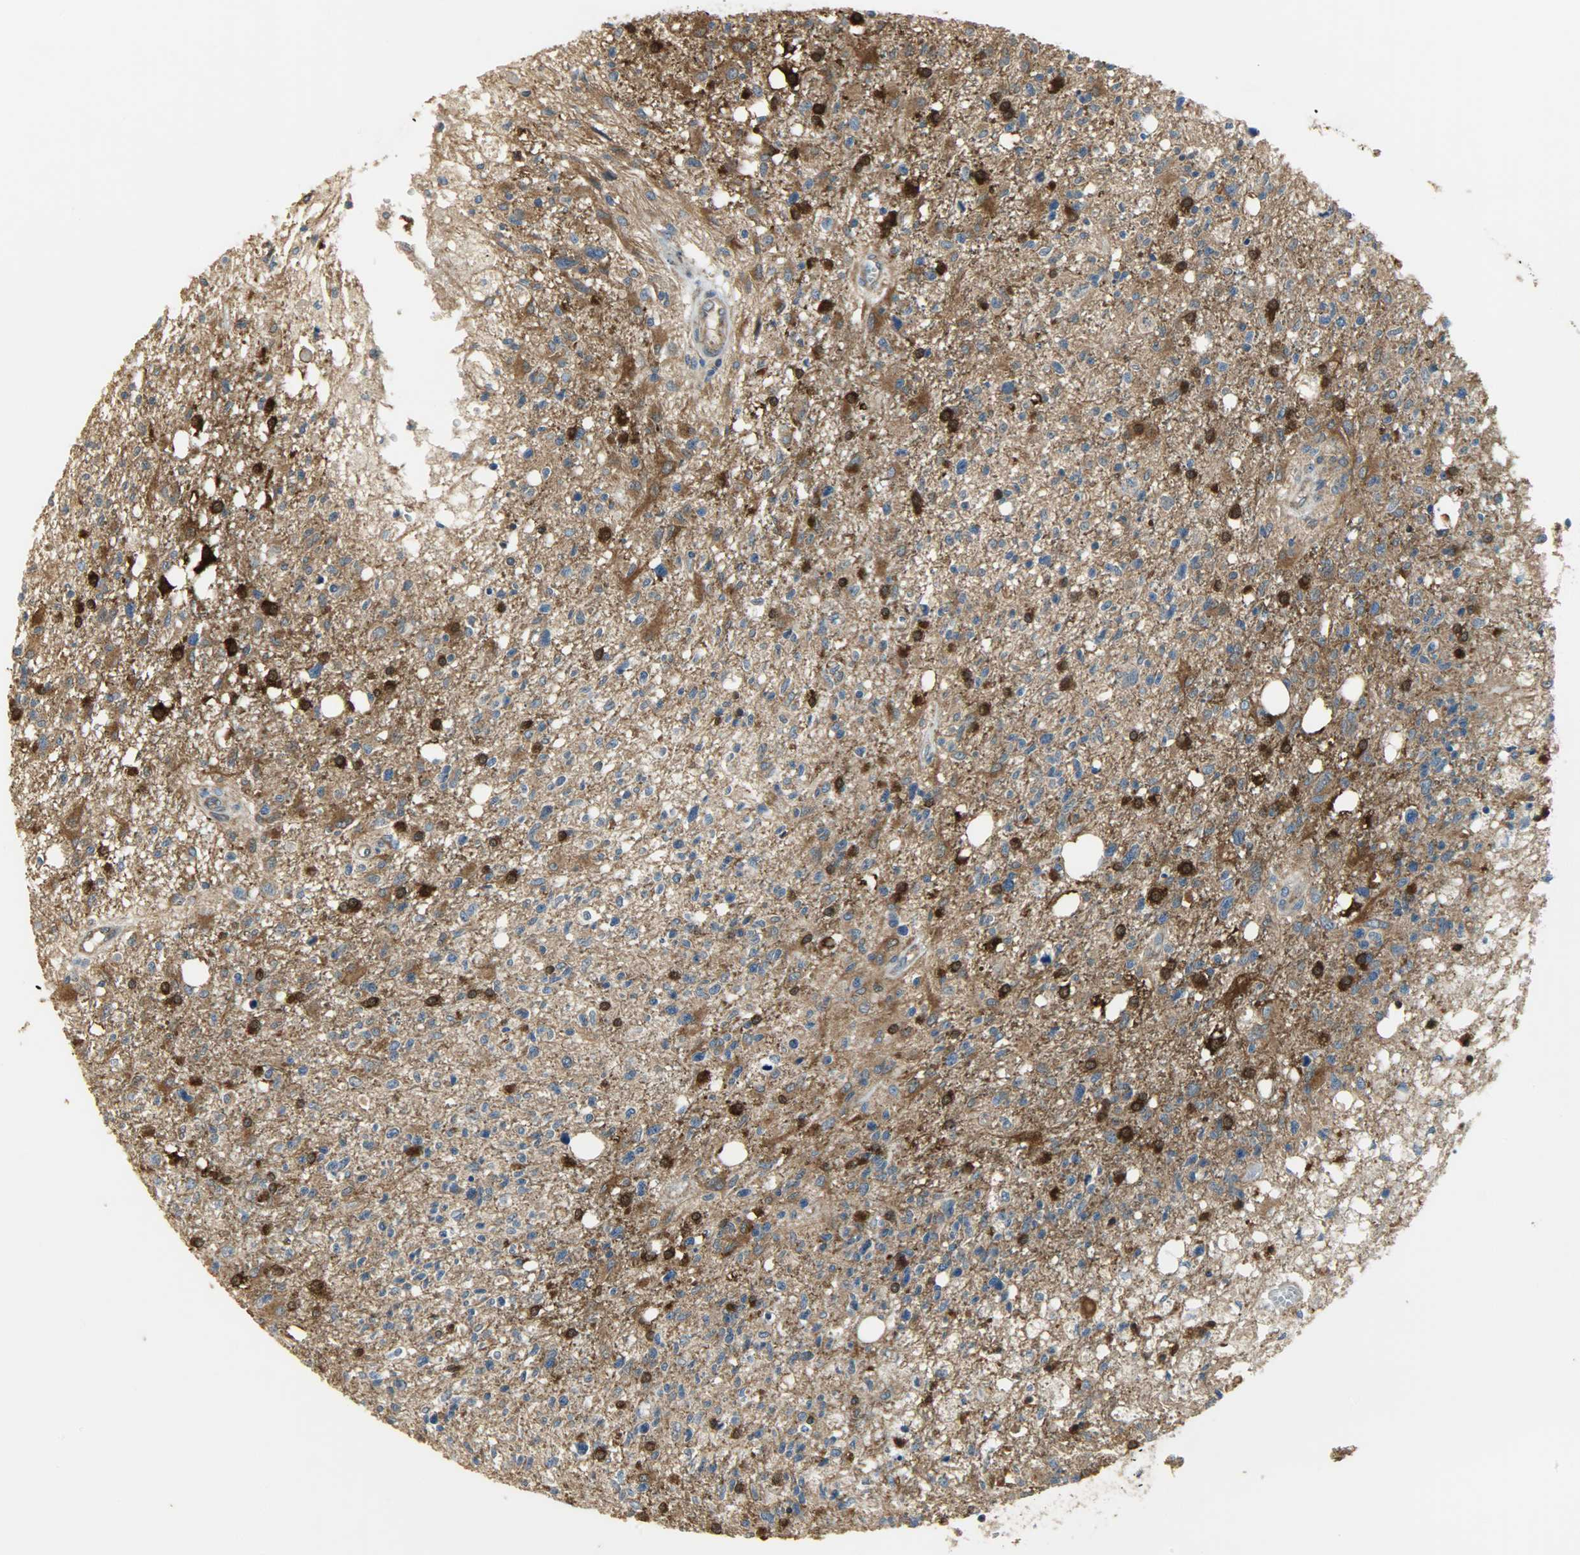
{"staining": {"intensity": "strong", "quantity": ">75%", "location": "cytoplasmic/membranous,nuclear"}, "tissue": "glioma", "cell_type": "Tumor cells", "image_type": "cancer", "snomed": [{"axis": "morphology", "description": "Glioma, malignant, High grade"}, {"axis": "topography", "description": "Cerebral cortex"}], "caption": "Glioma stained with DAB immunohistochemistry shows high levels of strong cytoplasmic/membranous and nuclear positivity in approximately >75% of tumor cells.", "gene": "C1orf198", "patient": {"sex": "male", "age": 76}}